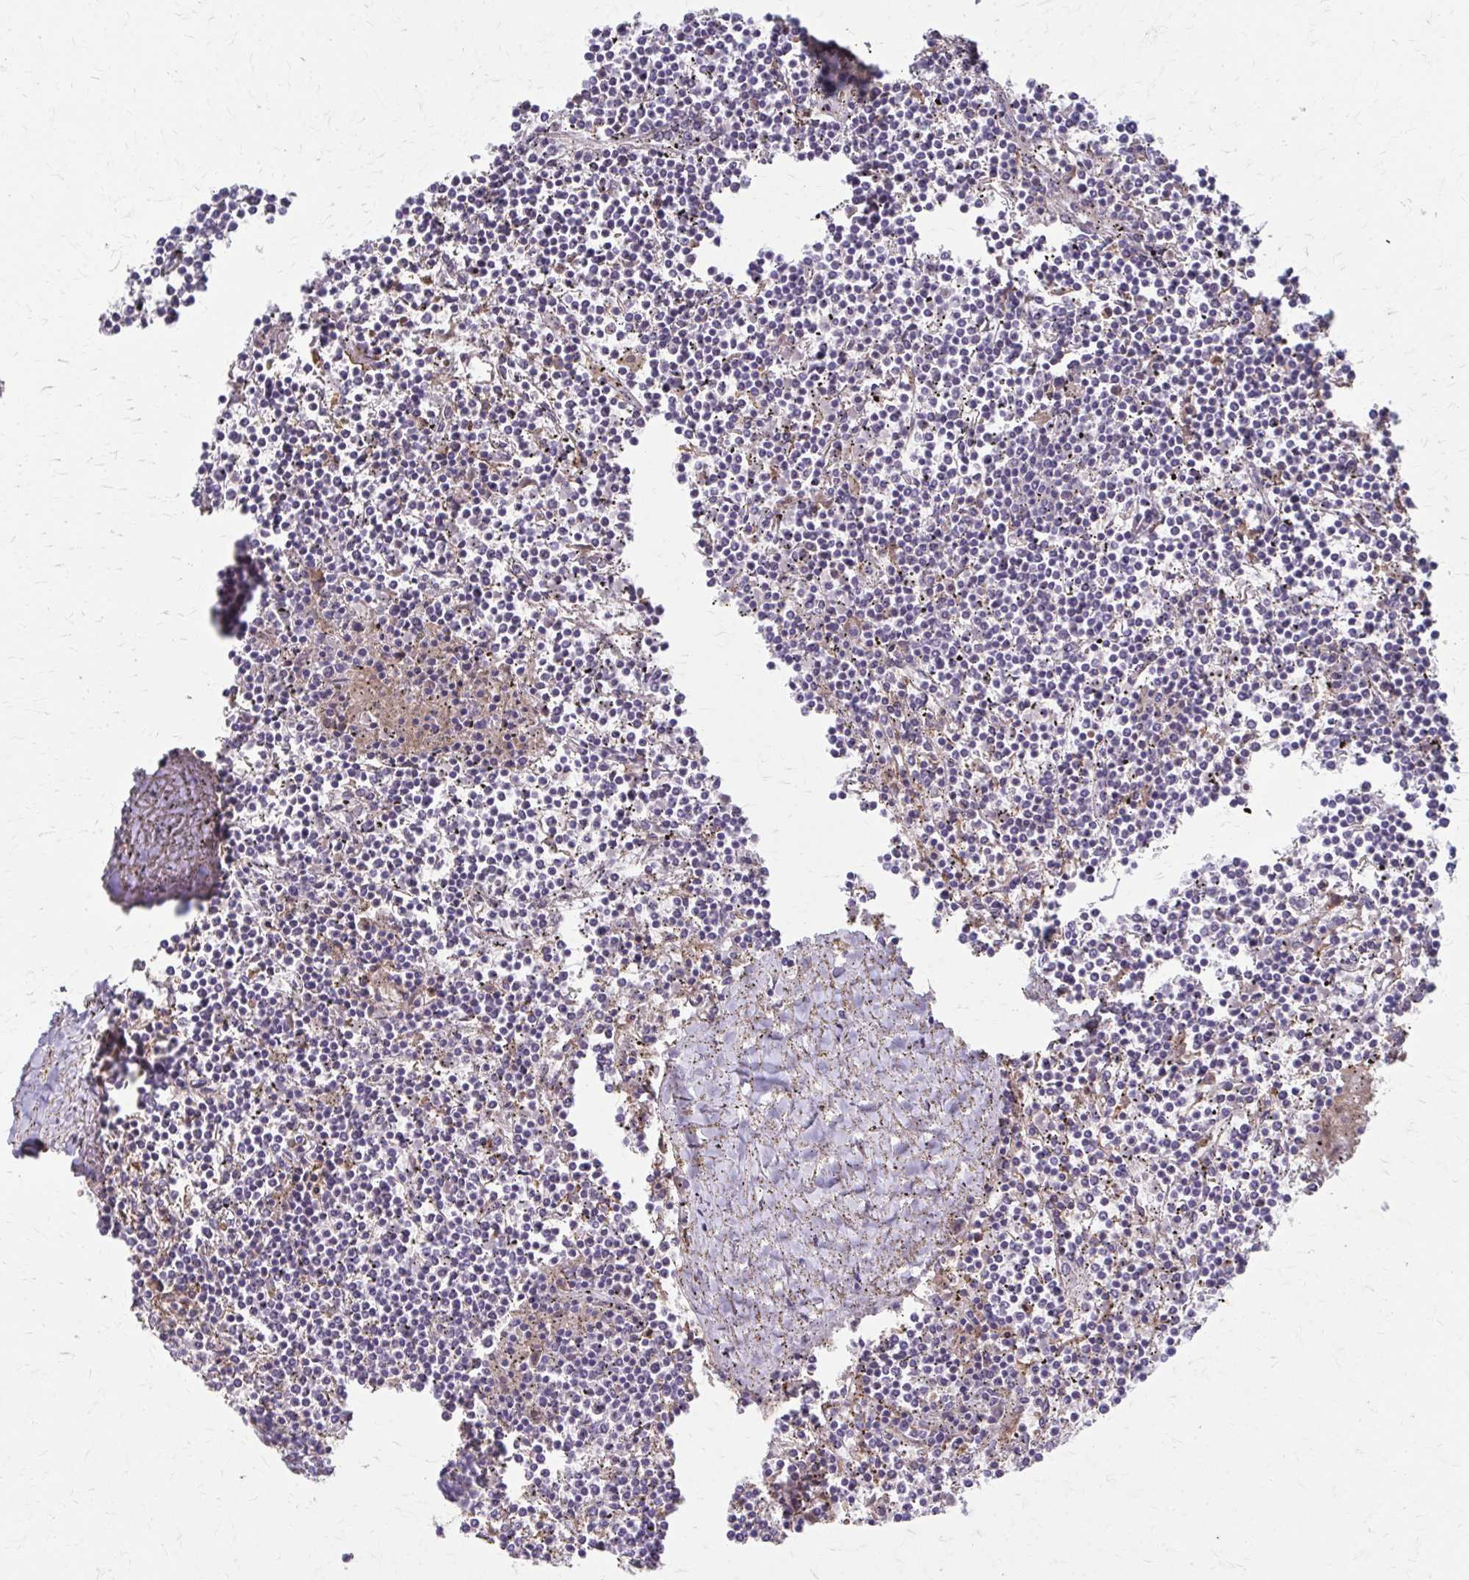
{"staining": {"intensity": "negative", "quantity": "none", "location": "none"}, "tissue": "lymphoma", "cell_type": "Tumor cells", "image_type": "cancer", "snomed": [{"axis": "morphology", "description": "Malignant lymphoma, non-Hodgkin's type, Low grade"}, {"axis": "topography", "description": "Spleen"}], "caption": "Tumor cells show no significant staining in malignant lymphoma, non-Hodgkin's type (low-grade). The staining is performed using DAB (3,3'-diaminobenzidine) brown chromogen with nuclei counter-stained in using hematoxylin.", "gene": "MMP14", "patient": {"sex": "female", "age": 19}}